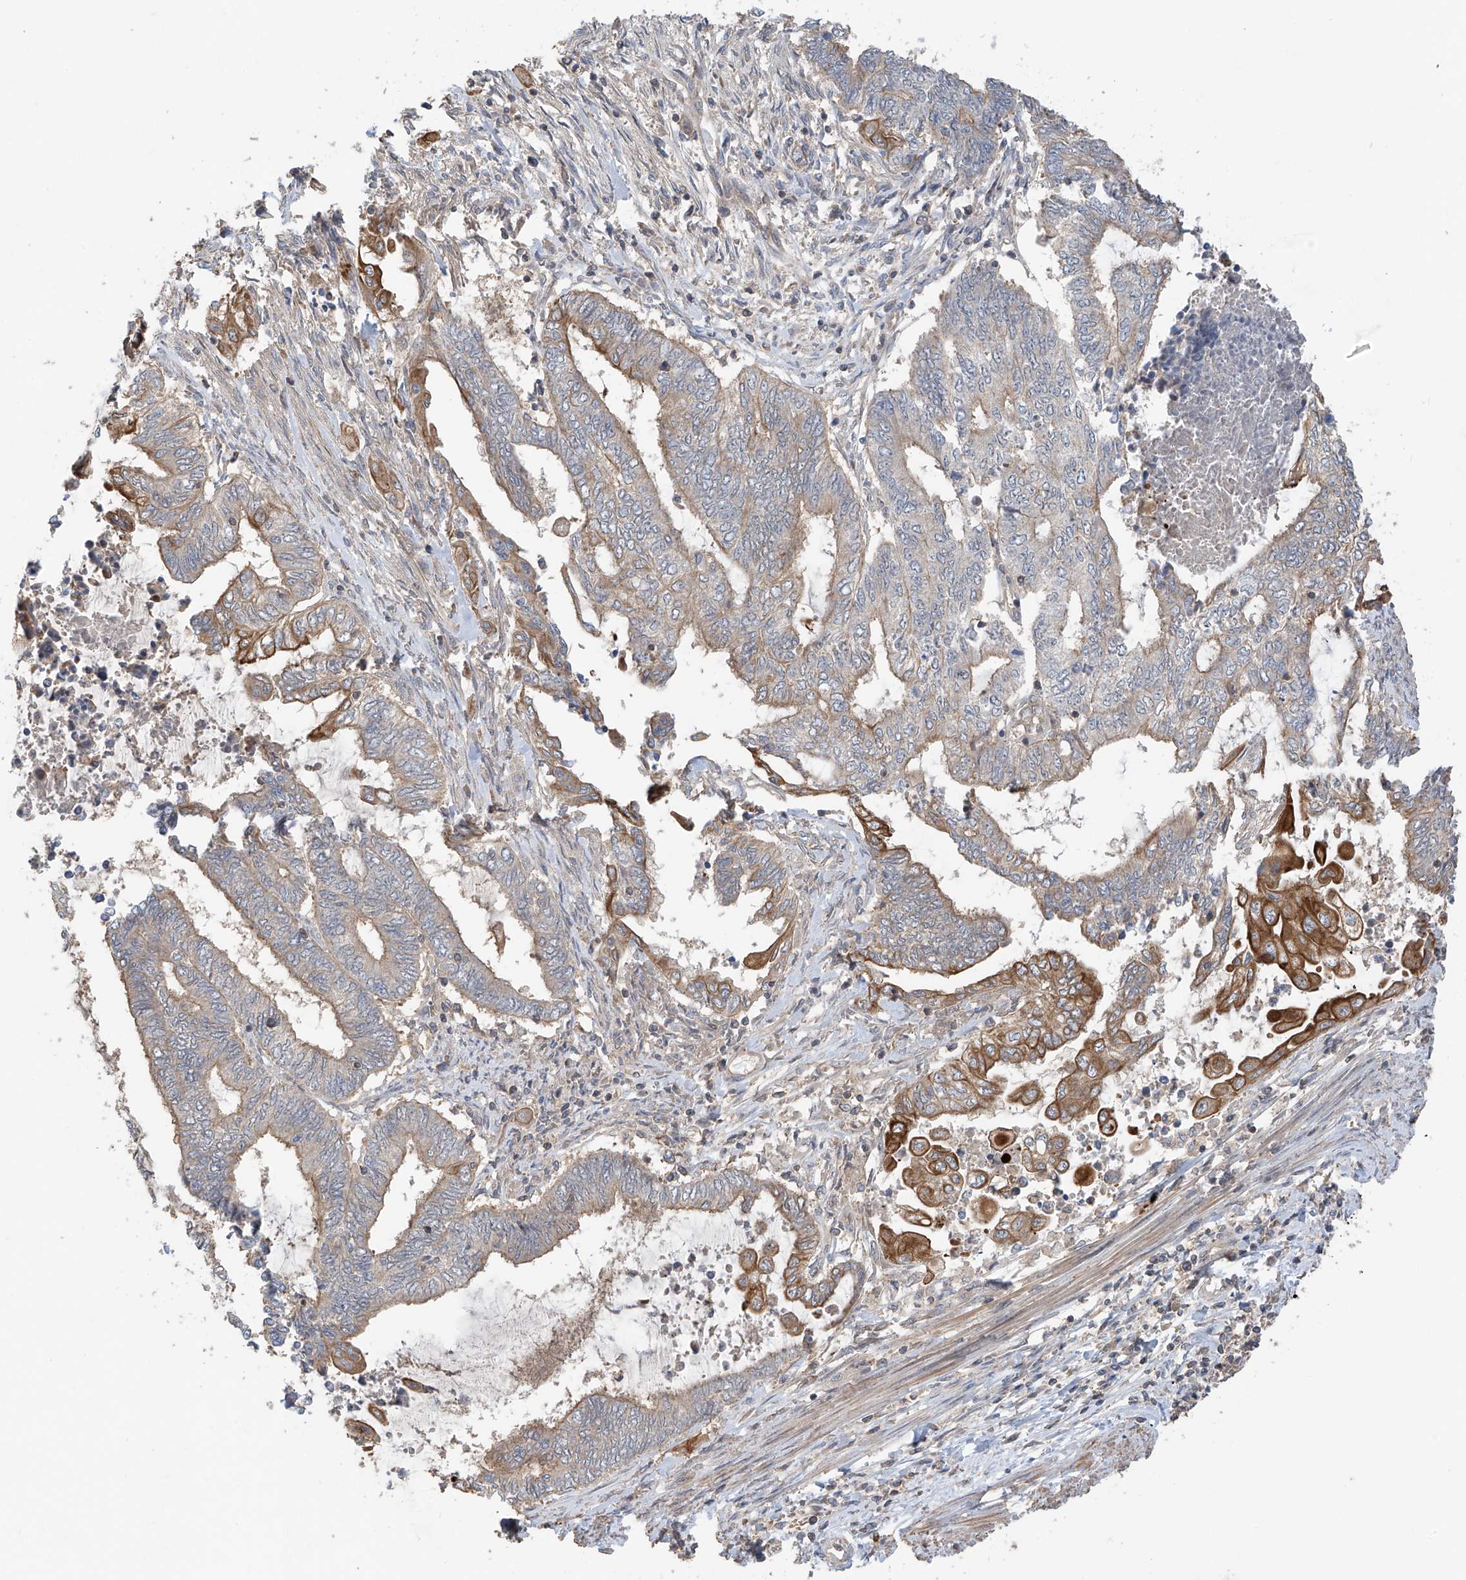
{"staining": {"intensity": "strong", "quantity": "<25%", "location": "cytoplasmic/membranous"}, "tissue": "endometrial cancer", "cell_type": "Tumor cells", "image_type": "cancer", "snomed": [{"axis": "morphology", "description": "Adenocarcinoma, NOS"}, {"axis": "topography", "description": "Uterus"}, {"axis": "topography", "description": "Endometrium"}], "caption": "This is an image of IHC staining of endometrial adenocarcinoma, which shows strong expression in the cytoplasmic/membranous of tumor cells.", "gene": "RPAIN", "patient": {"sex": "female", "age": 70}}